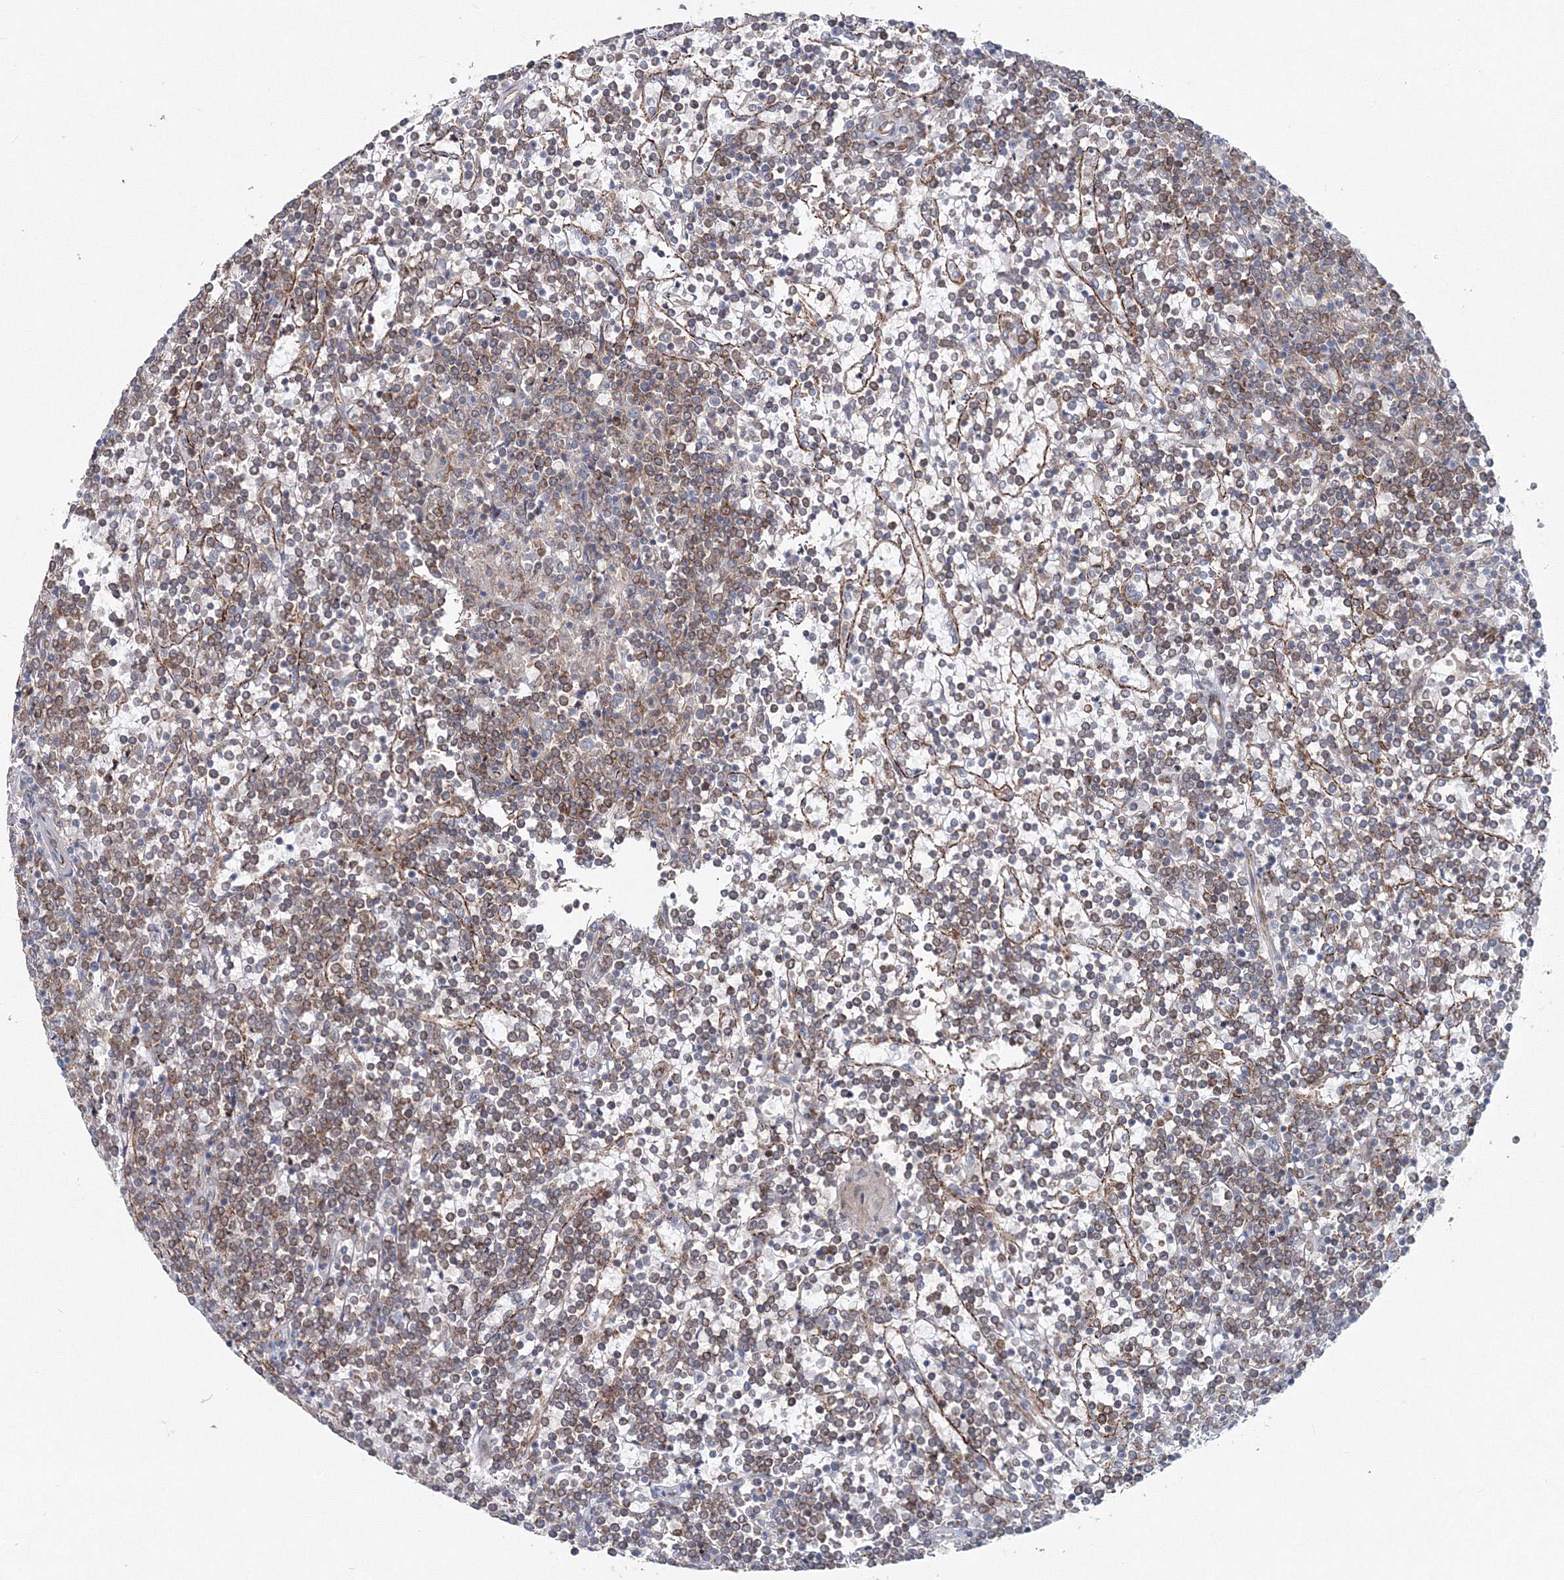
{"staining": {"intensity": "moderate", "quantity": ">75%", "location": "cytoplasmic/membranous"}, "tissue": "lymphoma", "cell_type": "Tumor cells", "image_type": "cancer", "snomed": [{"axis": "morphology", "description": "Malignant lymphoma, non-Hodgkin's type, Low grade"}, {"axis": "topography", "description": "Spleen"}], "caption": "A brown stain shows moderate cytoplasmic/membranous positivity of a protein in lymphoma tumor cells.", "gene": "GGA2", "patient": {"sex": "female", "age": 19}}